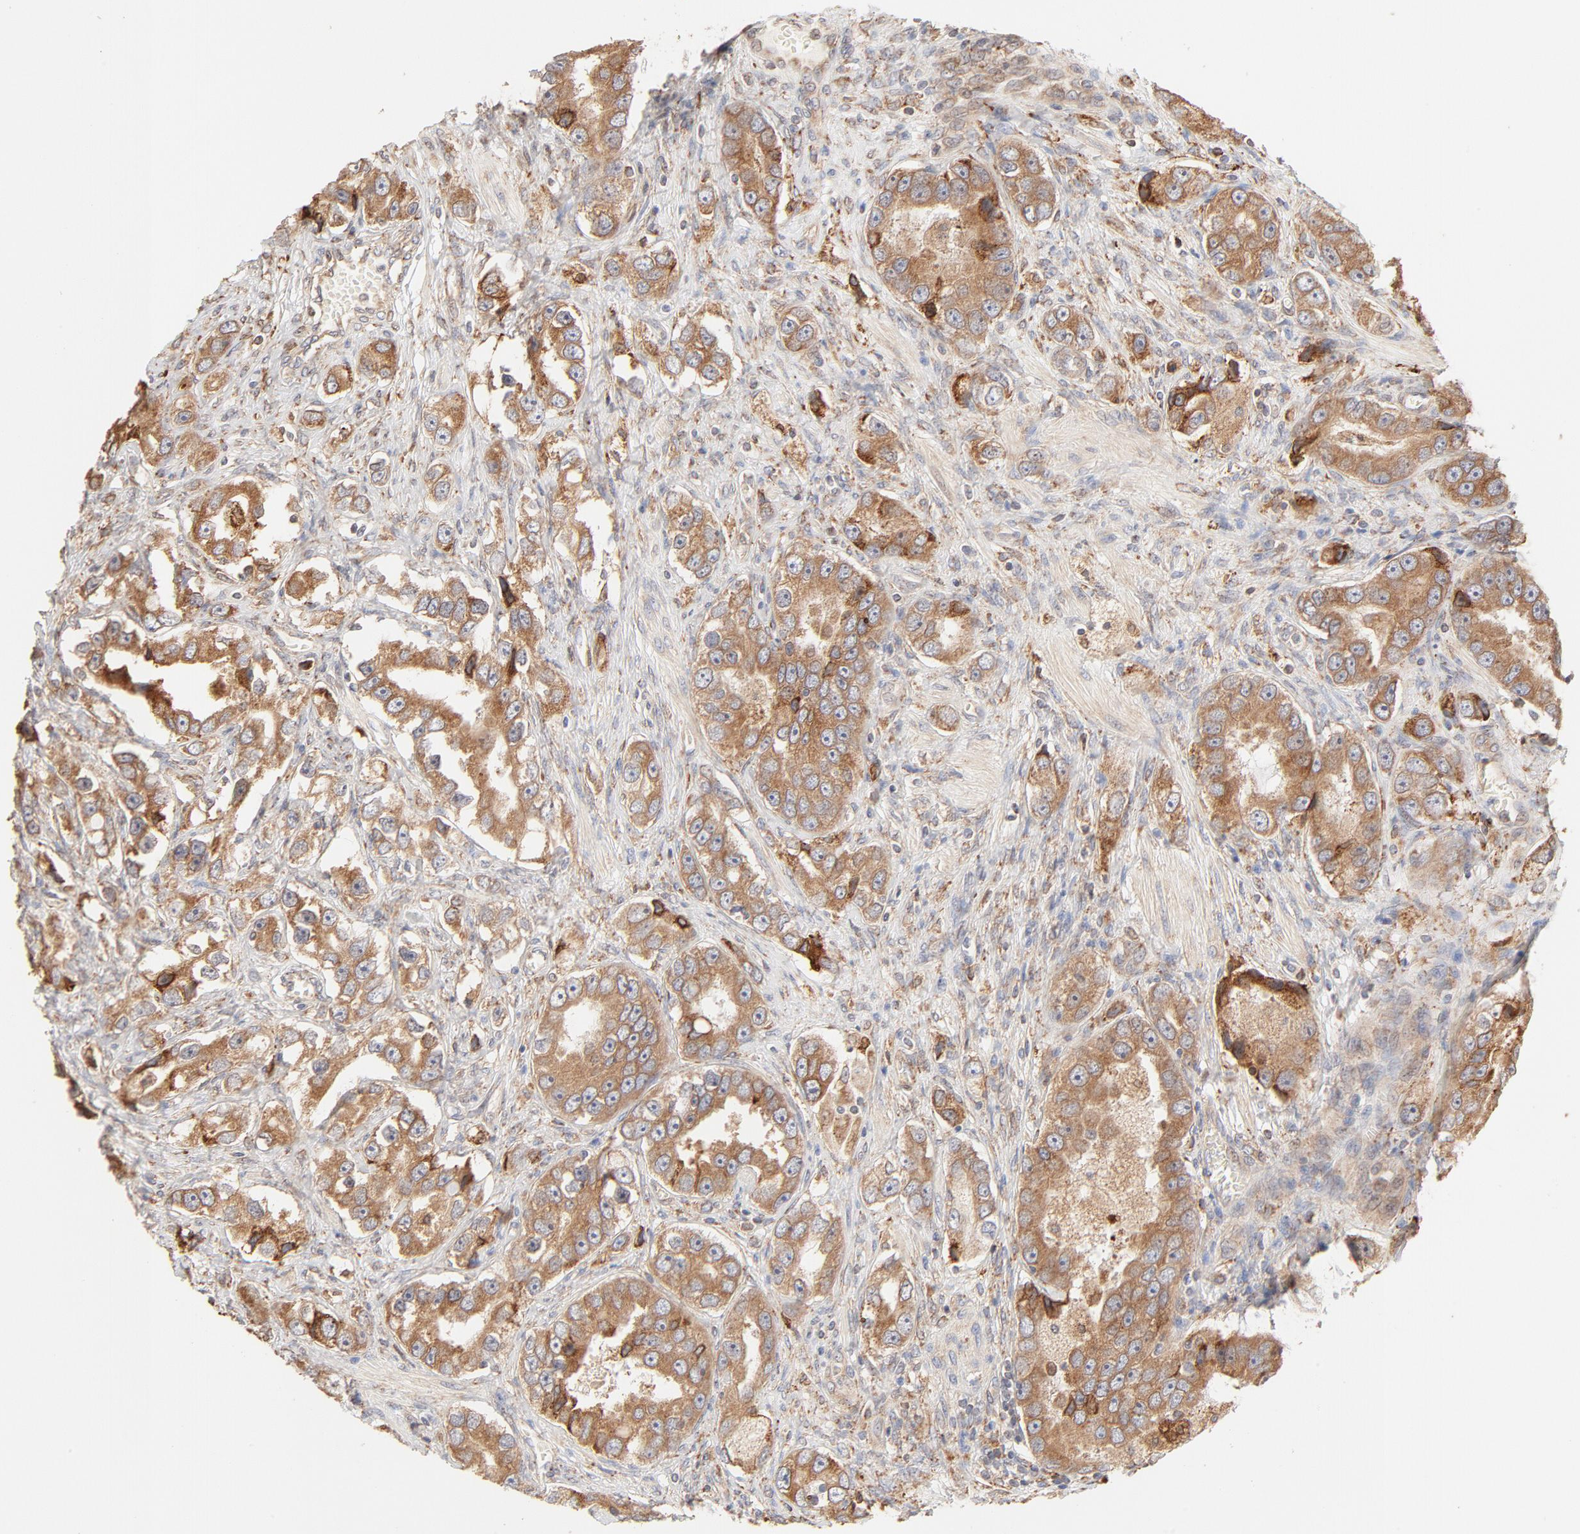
{"staining": {"intensity": "strong", "quantity": ">75%", "location": "cytoplasmic/membranous"}, "tissue": "prostate cancer", "cell_type": "Tumor cells", "image_type": "cancer", "snomed": [{"axis": "morphology", "description": "Adenocarcinoma, High grade"}, {"axis": "topography", "description": "Prostate"}], "caption": "Strong cytoplasmic/membranous expression is present in approximately >75% of tumor cells in adenocarcinoma (high-grade) (prostate). Nuclei are stained in blue.", "gene": "PARP12", "patient": {"sex": "male", "age": 63}}